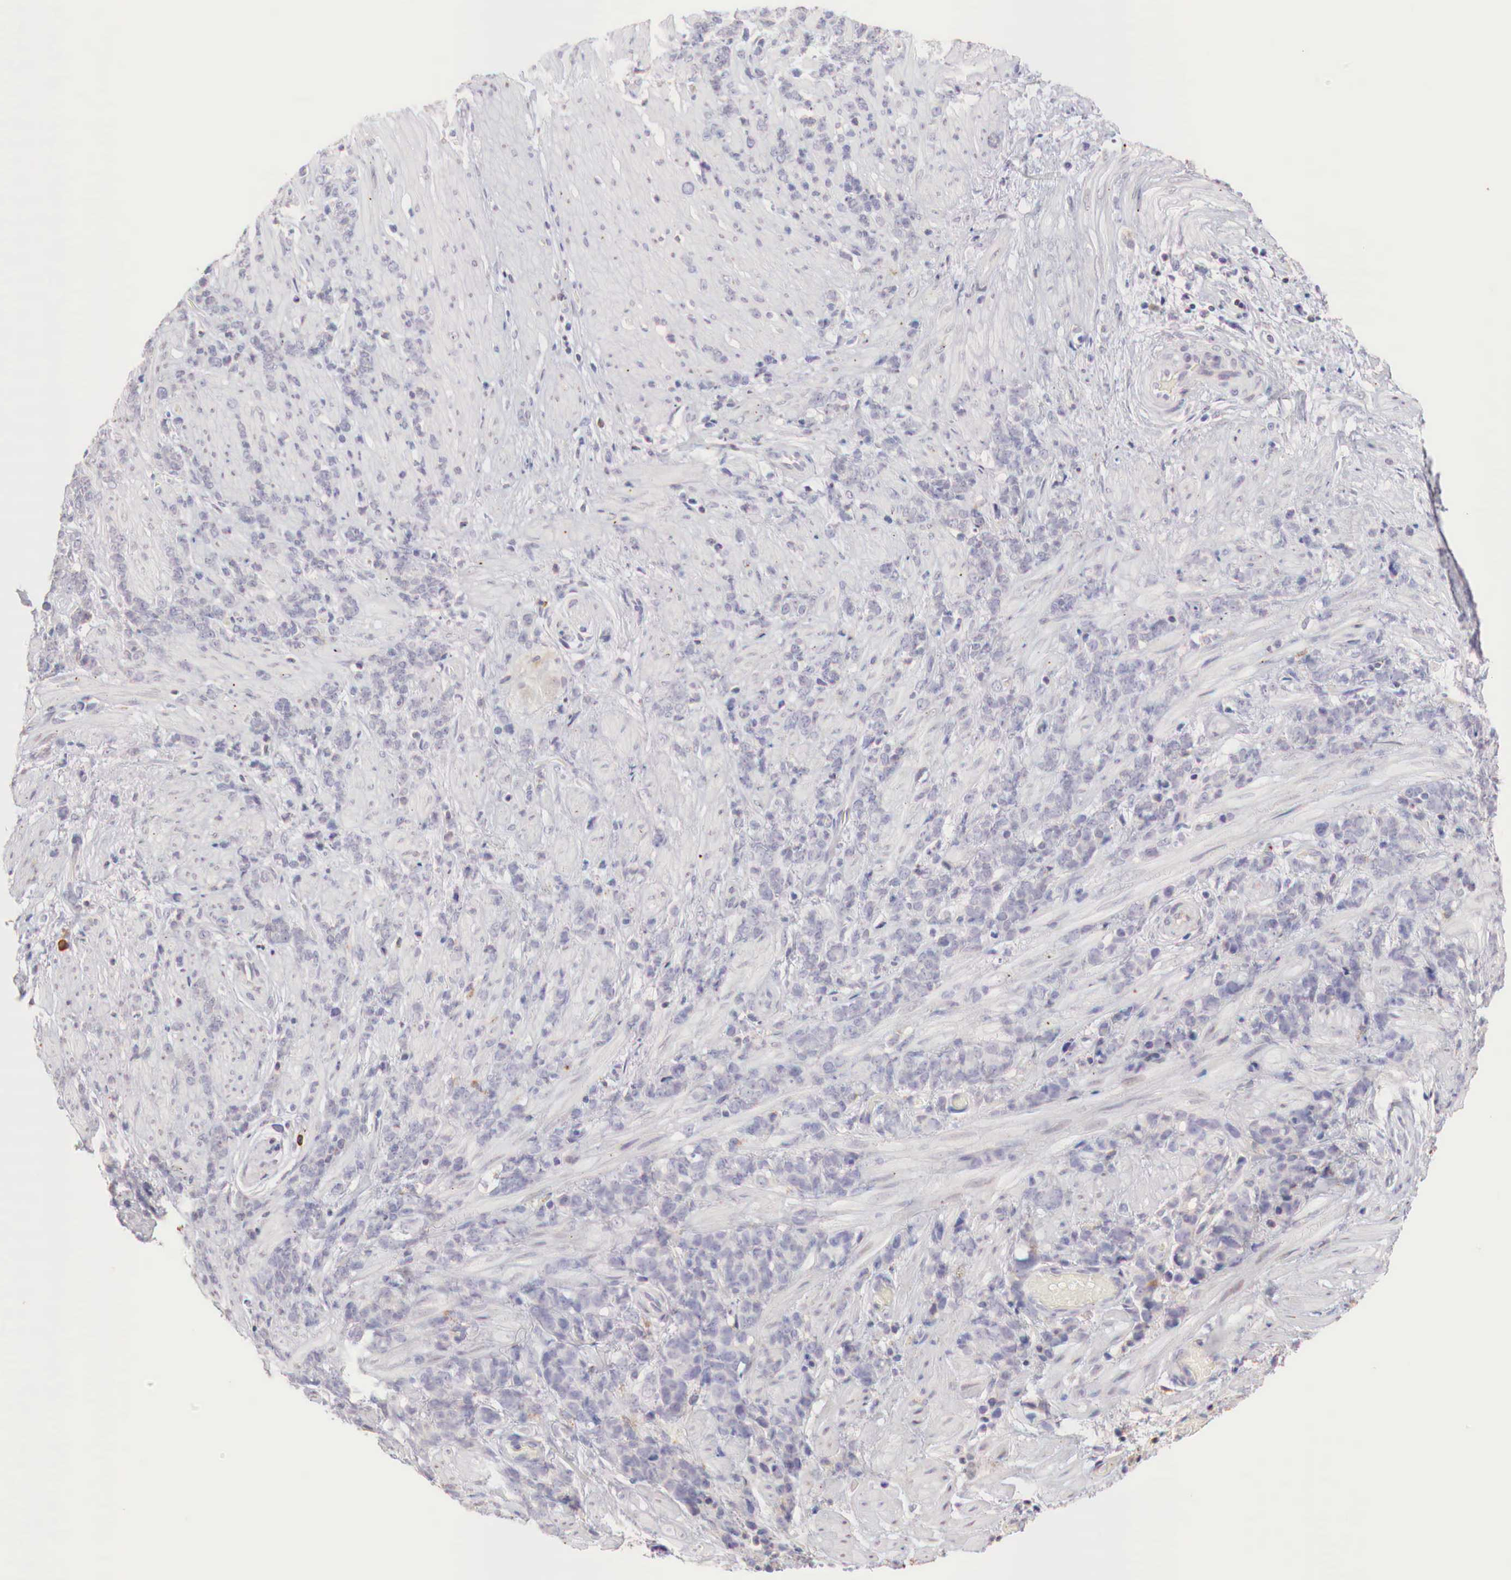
{"staining": {"intensity": "negative", "quantity": "none", "location": "none"}, "tissue": "stomach cancer", "cell_type": "Tumor cells", "image_type": "cancer", "snomed": [{"axis": "morphology", "description": "Adenocarcinoma, NOS"}, {"axis": "topography", "description": "Stomach, lower"}], "caption": "An immunohistochemistry photomicrograph of stomach adenocarcinoma is shown. There is no staining in tumor cells of stomach adenocarcinoma.", "gene": "XPNPEP2", "patient": {"sex": "male", "age": 88}}